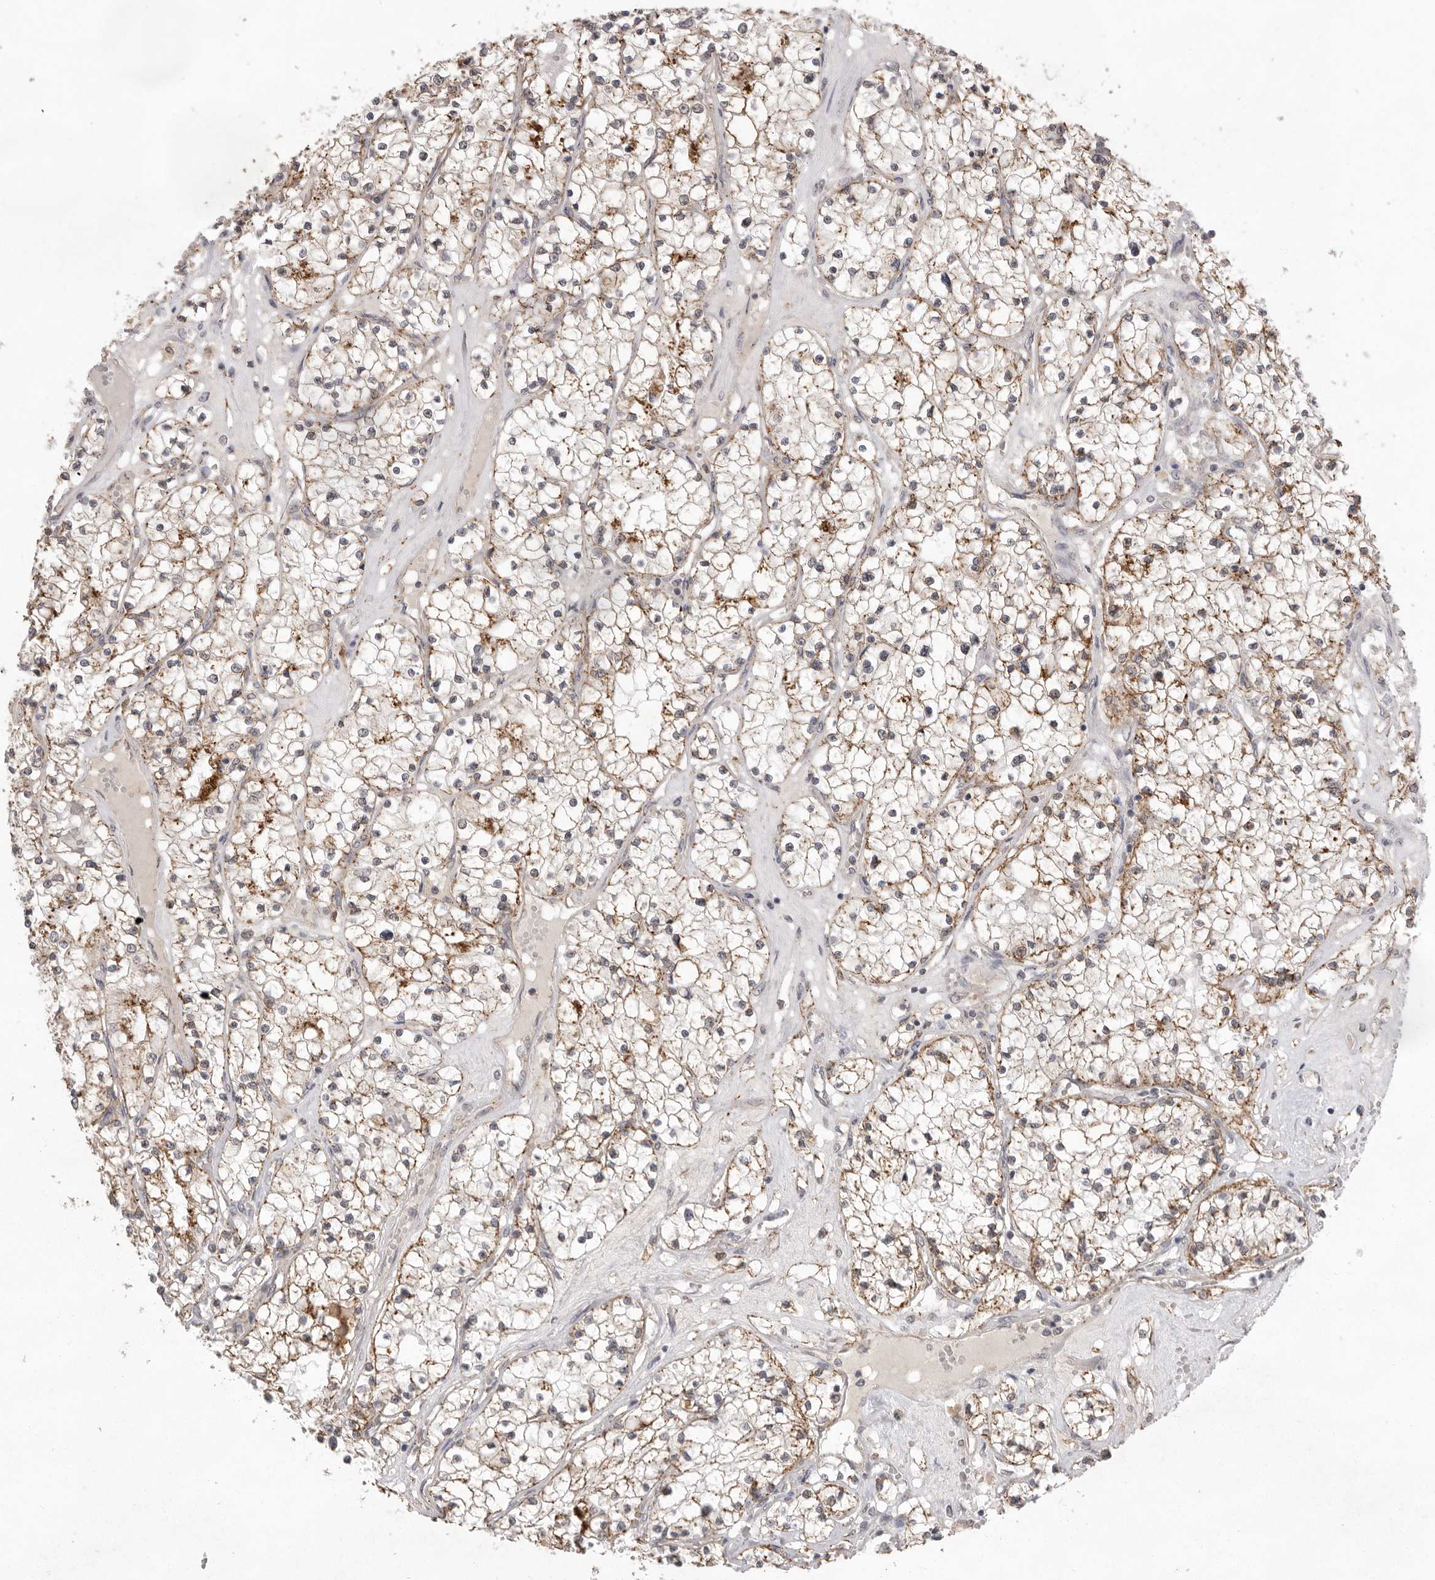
{"staining": {"intensity": "moderate", "quantity": "25%-75%", "location": "cytoplasmic/membranous"}, "tissue": "renal cancer", "cell_type": "Tumor cells", "image_type": "cancer", "snomed": [{"axis": "morphology", "description": "Normal tissue, NOS"}, {"axis": "morphology", "description": "Adenocarcinoma, NOS"}, {"axis": "topography", "description": "Kidney"}], "caption": "Immunohistochemistry (IHC) micrograph of human adenocarcinoma (renal) stained for a protein (brown), which exhibits medium levels of moderate cytoplasmic/membranous positivity in about 25%-75% of tumor cells.", "gene": "TLR3", "patient": {"sex": "male", "age": 68}}